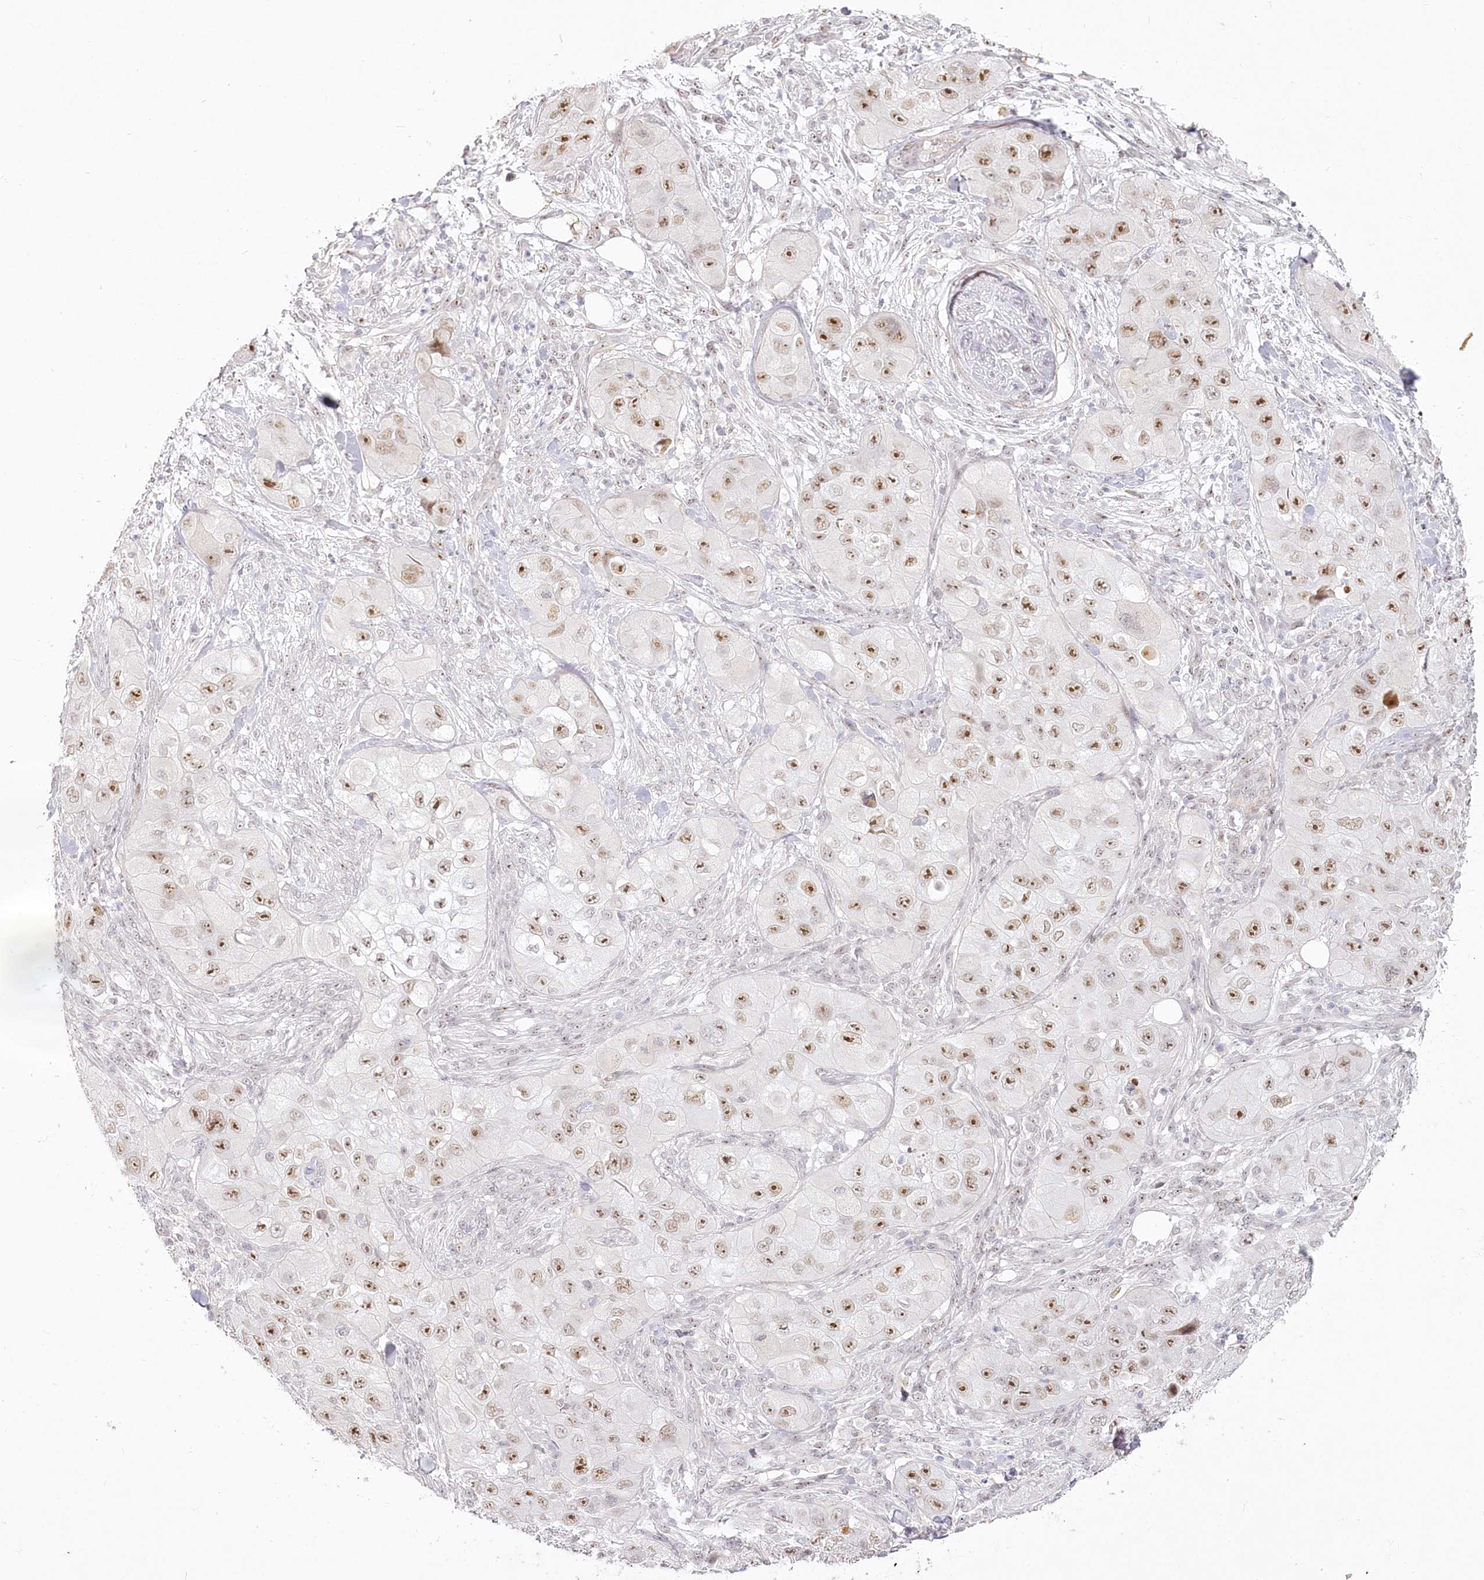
{"staining": {"intensity": "moderate", "quantity": ">75%", "location": "nuclear"}, "tissue": "skin cancer", "cell_type": "Tumor cells", "image_type": "cancer", "snomed": [{"axis": "morphology", "description": "Squamous cell carcinoma, NOS"}, {"axis": "topography", "description": "Skin"}, {"axis": "topography", "description": "Subcutis"}], "caption": "Moderate nuclear protein staining is present in about >75% of tumor cells in skin cancer (squamous cell carcinoma).", "gene": "EXOSC7", "patient": {"sex": "male", "age": 73}}